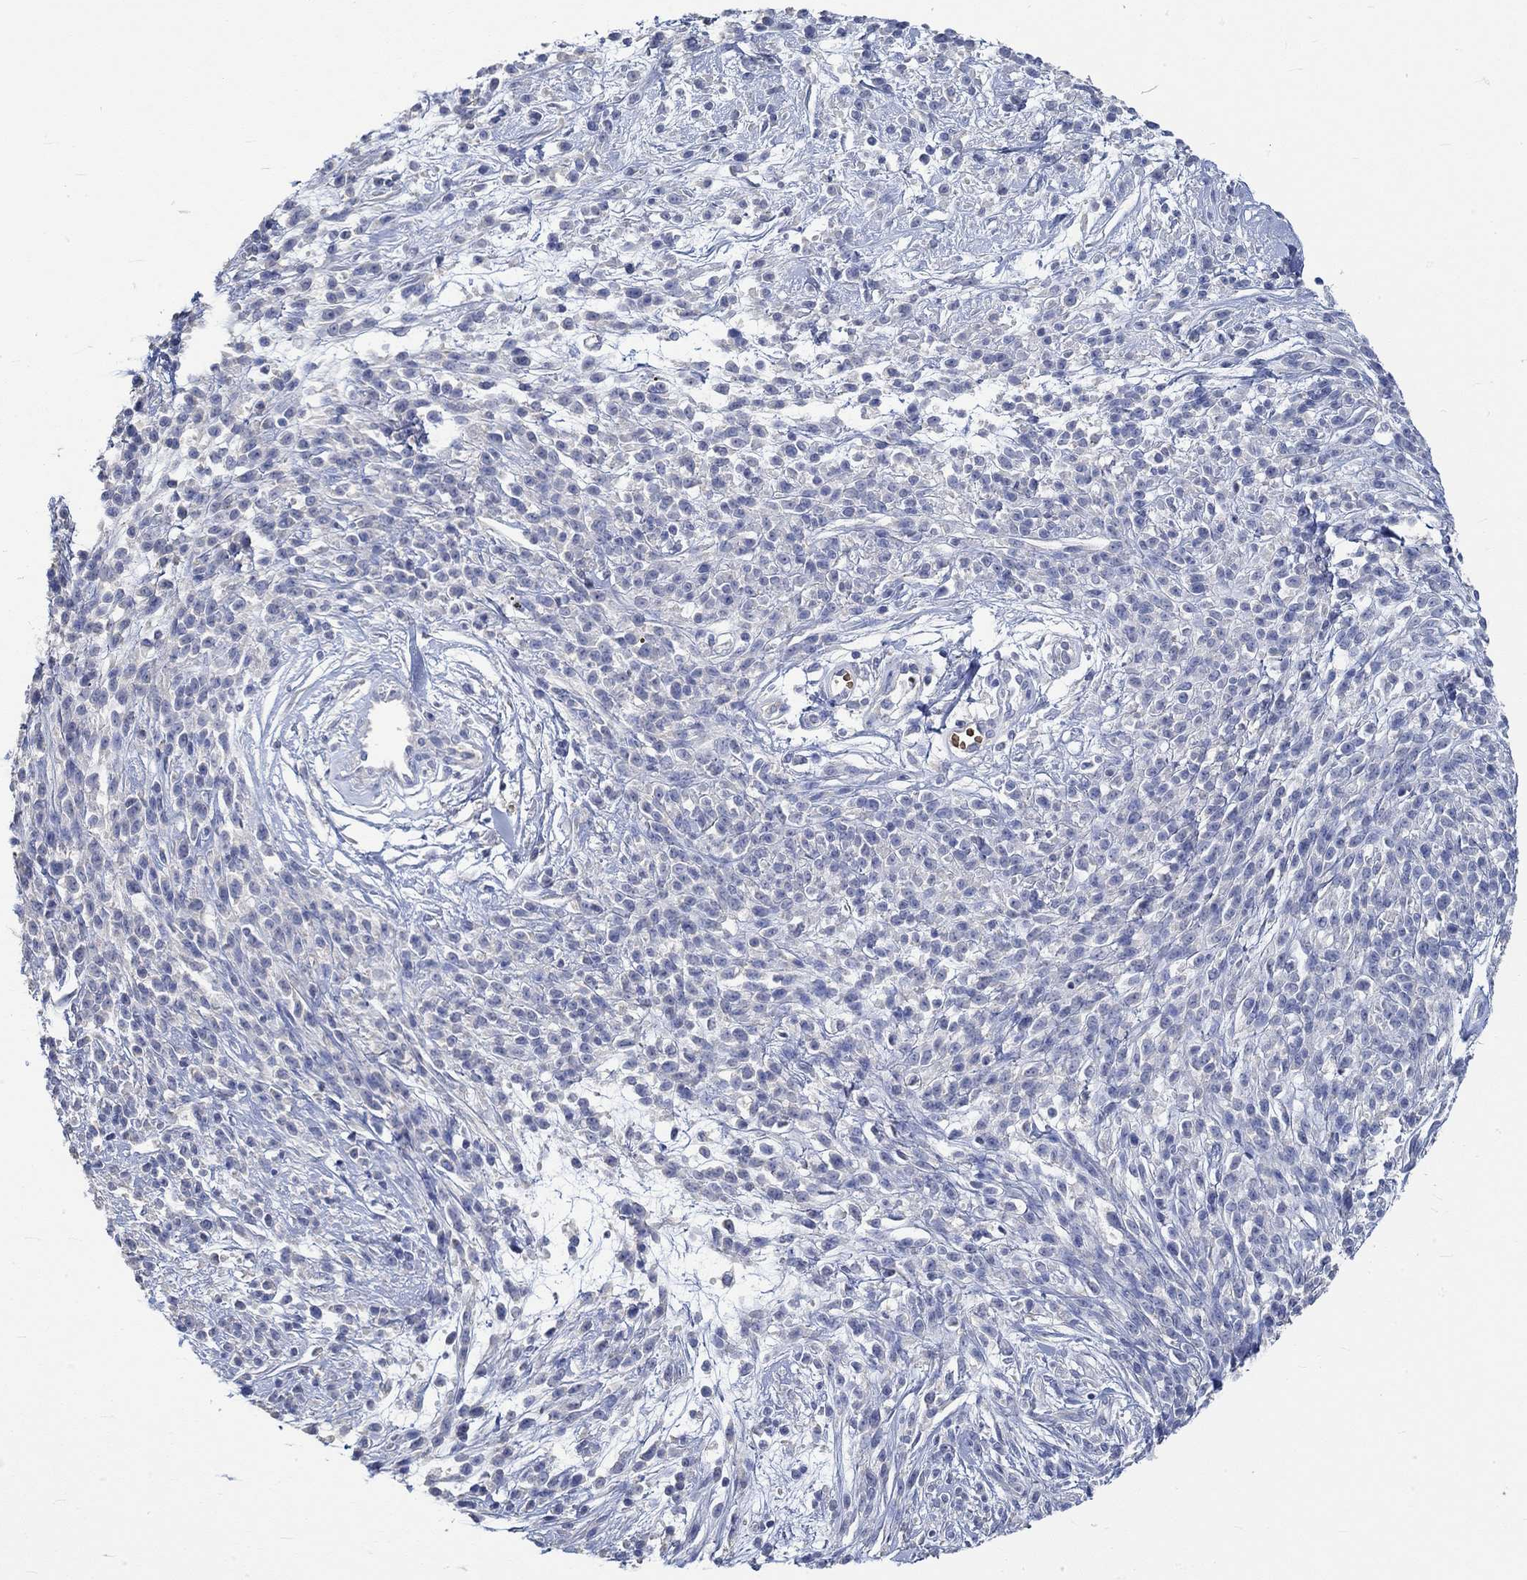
{"staining": {"intensity": "negative", "quantity": "none", "location": "none"}, "tissue": "melanoma", "cell_type": "Tumor cells", "image_type": "cancer", "snomed": [{"axis": "morphology", "description": "Malignant melanoma, NOS"}, {"axis": "topography", "description": "Skin"}, {"axis": "topography", "description": "Skin of trunk"}], "caption": "IHC photomicrograph of neoplastic tissue: human malignant melanoma stained with DAB (3,3'-diaminobenzidine) demonstrates no significant protein positivity in tumor cells.", "gene": "KCNA1", "patient": {"sex": "male", "age": 74}}